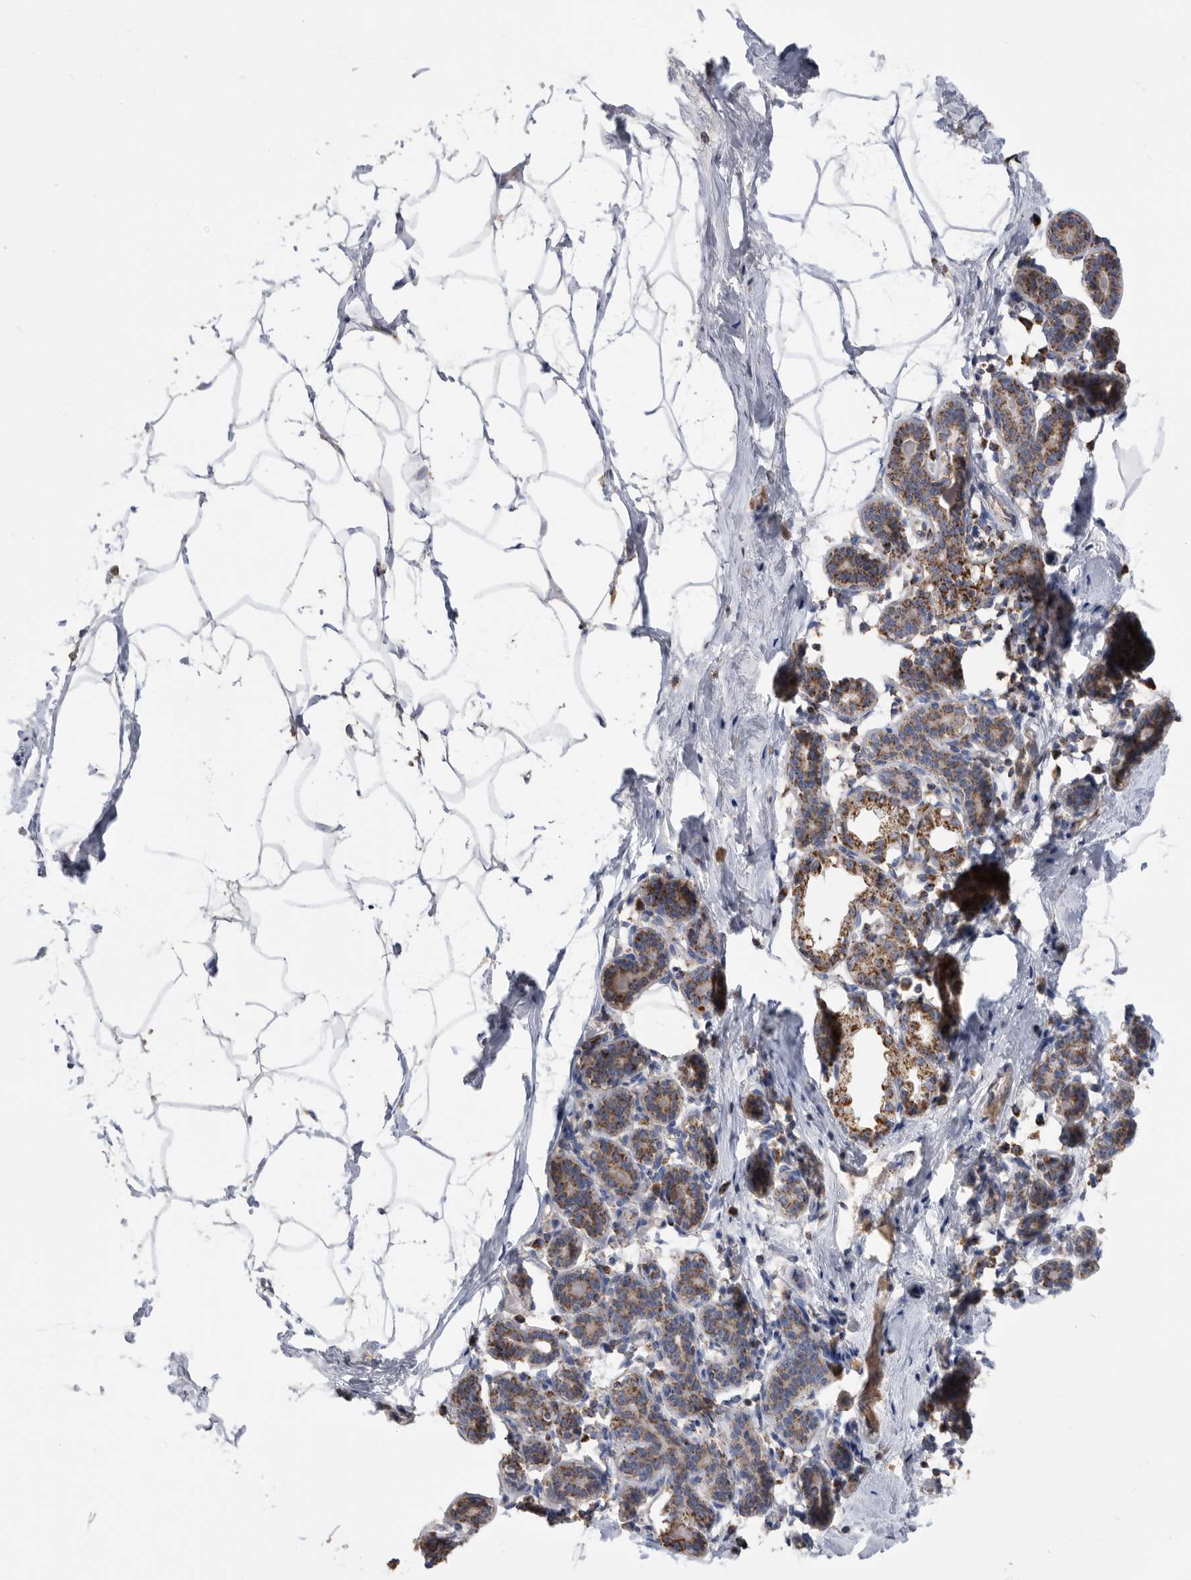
{"staining": {"intensity": "negative", "quantity": "none", "location": "none"}, "tissue": "breast", "cell_type": "Adipocytes", "image_type": "normal", "snomed": [{"axis": "morphology", "description": "Normal tissue, NOS"}, {"axis": "morphology", "description": "Lobular carcinoma"}, {"axis": "topography", "description": "Breast"}], "caption": "A high-resolution histopathology image shows immunohistochemistry (IHC) staining of normal breast, which reveals no significant staining in adipocytes. (DAB immunohistochemistry, high magnification).", "gene": "WFDC1", "patient": {"sex": "female", "age": 62}}